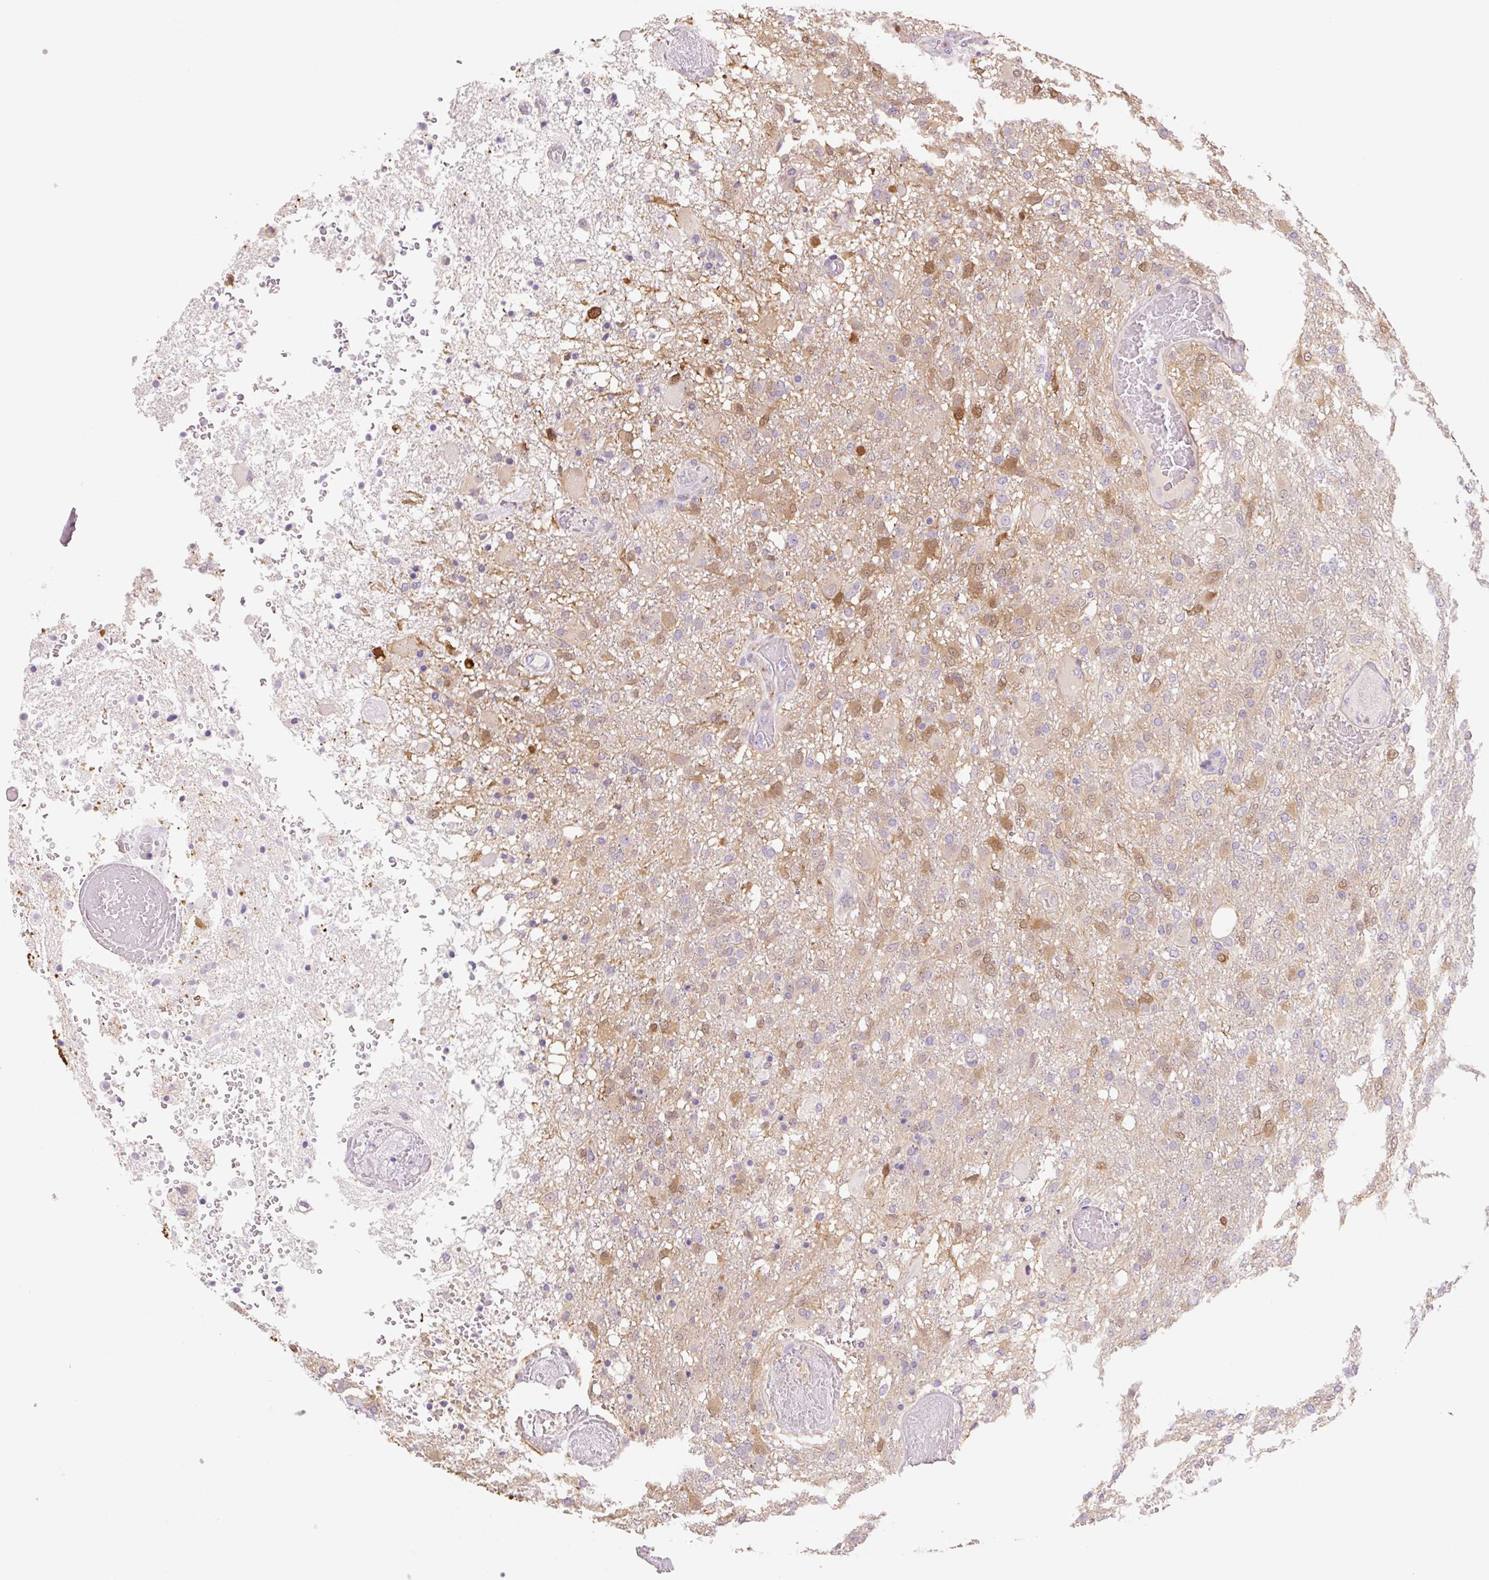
{"staining": {"intensity": "moderate", "quantity": "<25%", "location": "cytoplasmic/membranous,nuclear"}, "tissue": "glioma", "cell_type": "Tumor cells", "image_type": "cancer", "snomed": [{"axis": "morphology", "description": "Glioma, malignant, High grade"}, {"axis": "topography", "description": "Brain"}], "caption": "Immunohistochemical staining of human malignant glioma (high-grade) shows low levels of moderate cytoplasmic/membranous and nuclear protein staining in approximately <25% of tumor cells.", "gene": "FABP5", "patient": {"sex": "female", "age": 74}}